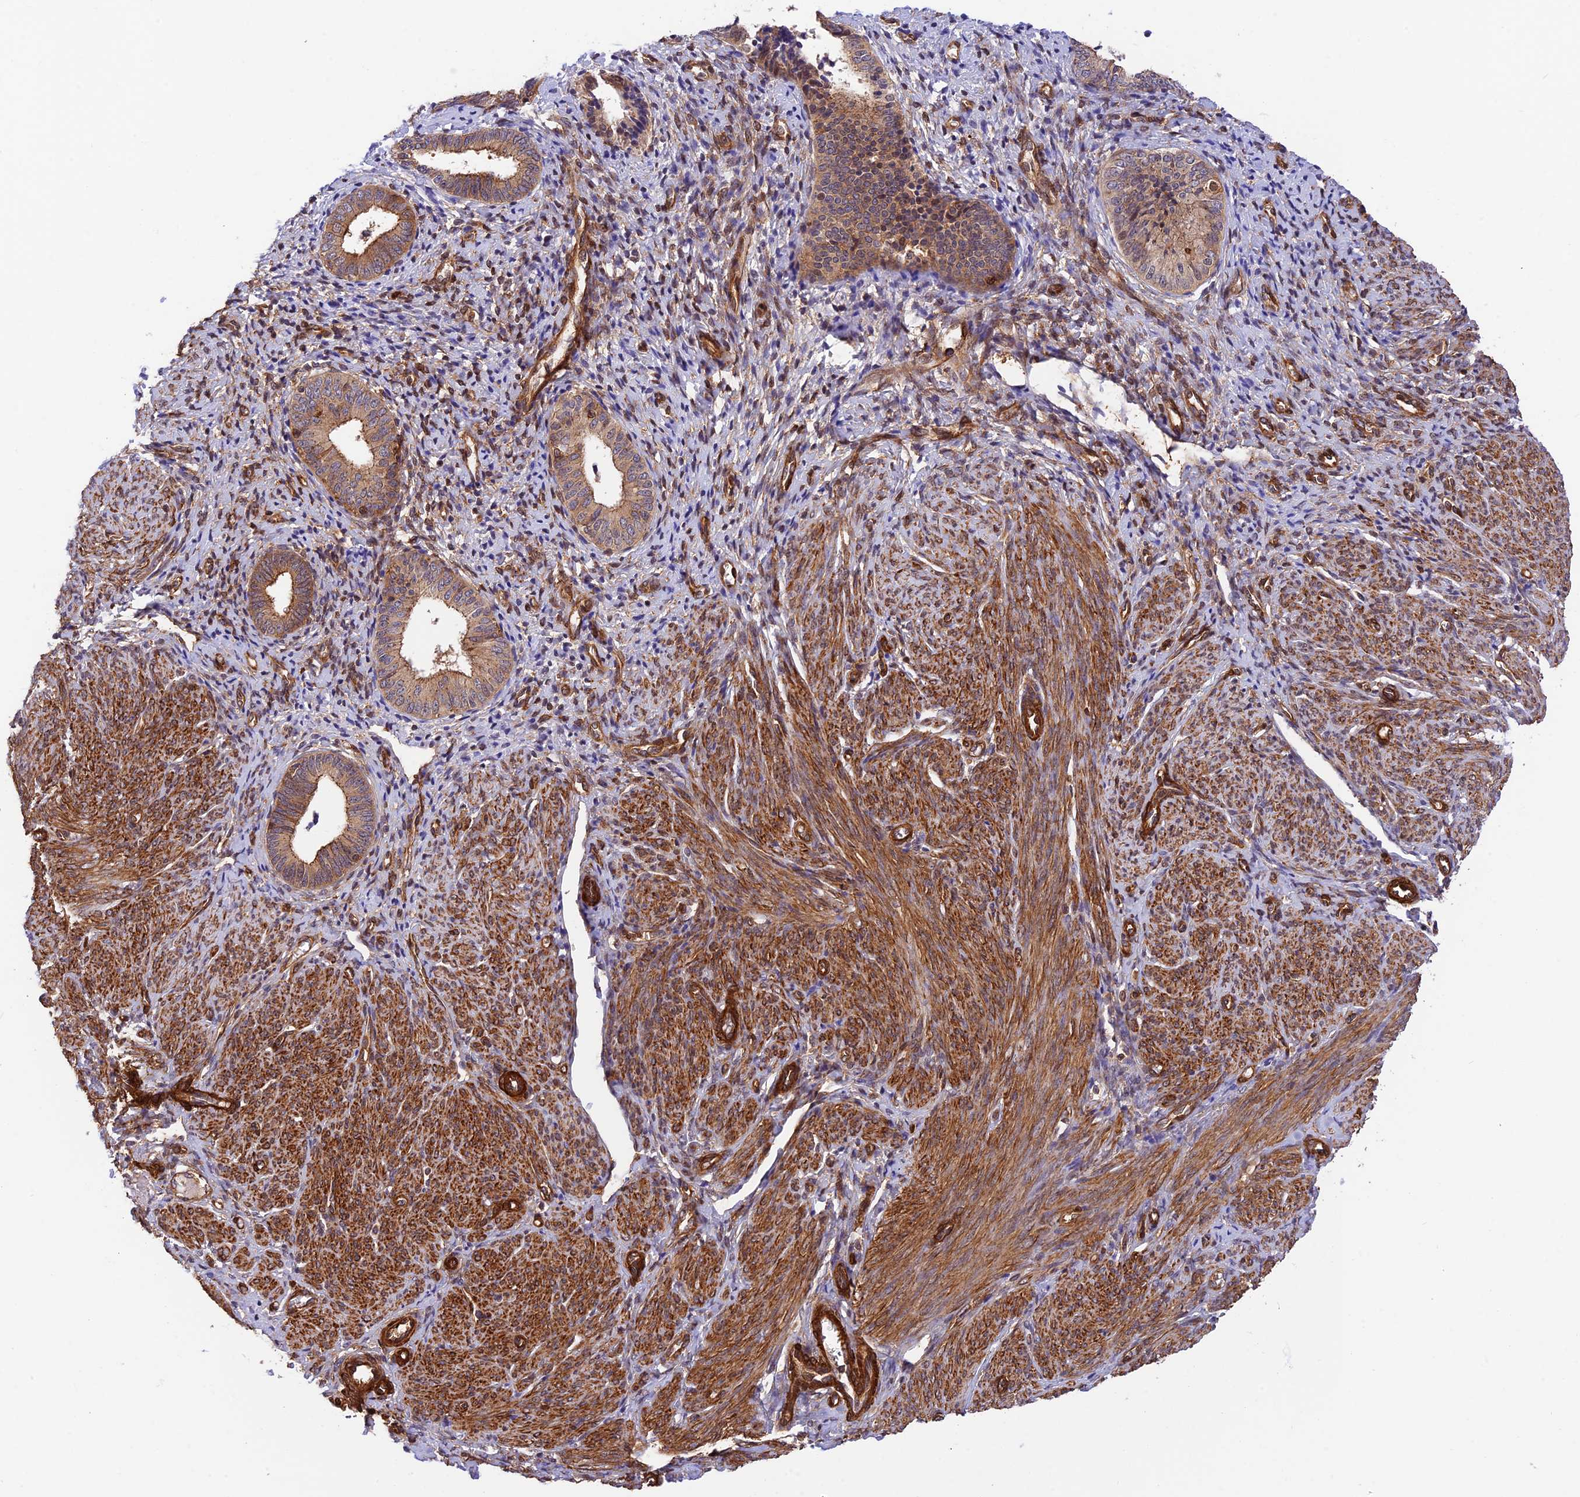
{"staining": {"intensity": "strong", "quantity": ">75%", "location": "cytoplasmic/membranous"}, "tissue": "endometrial cancer", "cell_type": "Tumor cells", "image_type": "cancer", "snomed": [{"axis": "morphology", "description": "Adenocarcinoma, NOS"}, {"axis": "topography", "description": "Endometrium"}], "caption": "This histopathology image shows endometrial adenocarcinoma stained with immunohistochemistry (IHC) to label a protein in brown. The cytoplasmic/membranous of tumor cells show strong positivity for the protein. Nuclei are counter-stained blue.", "gene": "EVI5L", "patient": {"sex": "female", "age": 79}}